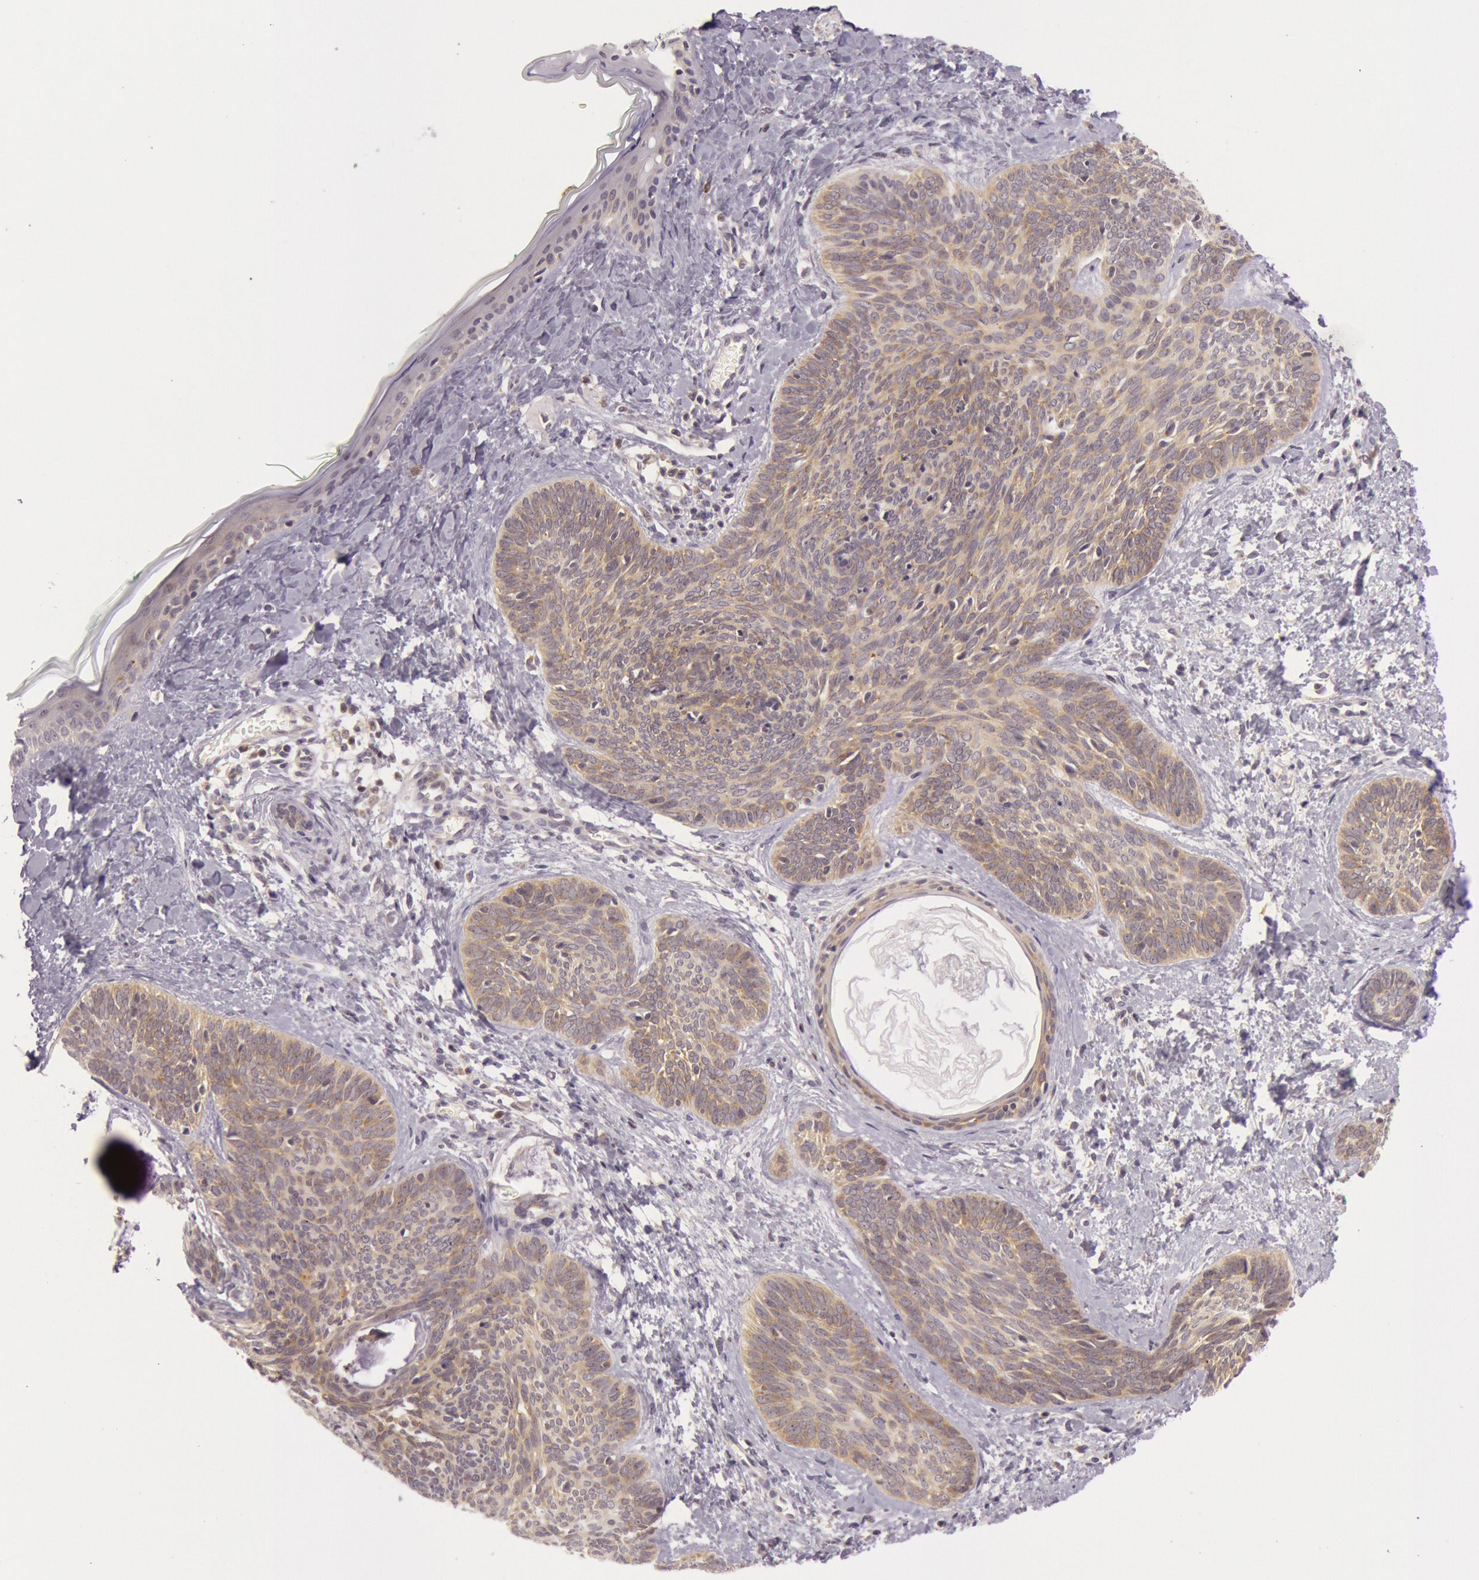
{"staining": {"intensity": "moderate", "quantity": ">75%", "location": "cytoplasmic/membranous,nuclear"}, "tissue": "skin cancer", "cell_type": "Tumor cells", "image_type": "cancer", "snomed": [{"axis": "morphology", "description": "Basal cell carcinoma"}, {"axis": "topography", "description": "Skin"}], "caption": "Skin cancer stained for a protein reveals moderate cytoplasmic/membranous and nuclear positivity in tumor cells.", "gene": "CDK16", "patient": {"sex": "female", "age": 81}}